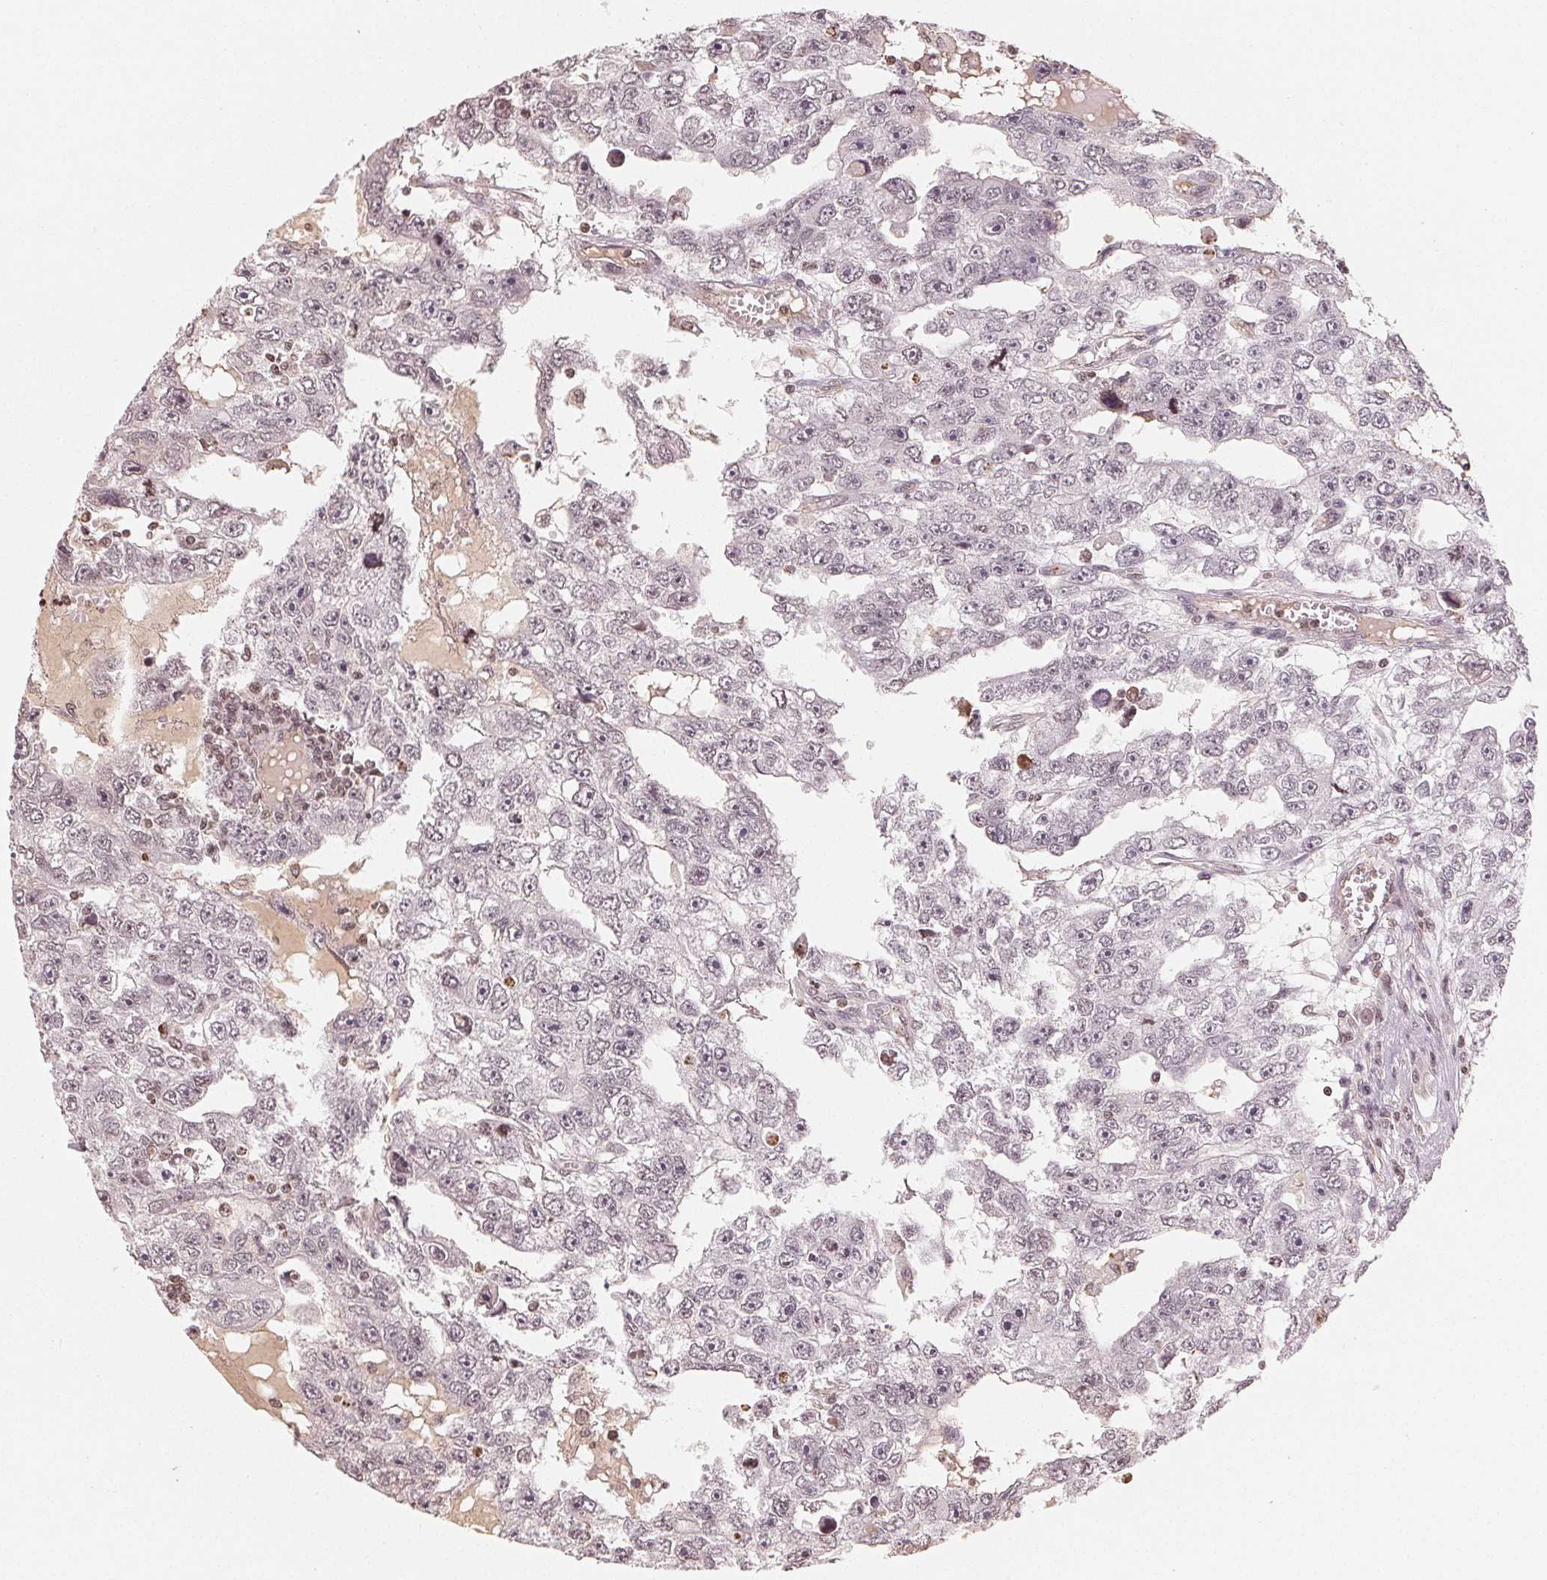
{"staining": {"intensity": "negative", "quantity": "none", "location": "none"}, "tissue": "testis cancer", "cell_type": "Tumor cells", "image_type": "cancer", "snomed": [{"axis": "morphology", "description": "Carcinoma, Embryonal, NOS"}, {"axis": "topography", "description": "Testis"}], "caption": "The image exhibits no significant staining in tumor cells of embryonal carcinoma (testis).", "gene": "TBP", "patient": {"sex": "male", "age": 20}}